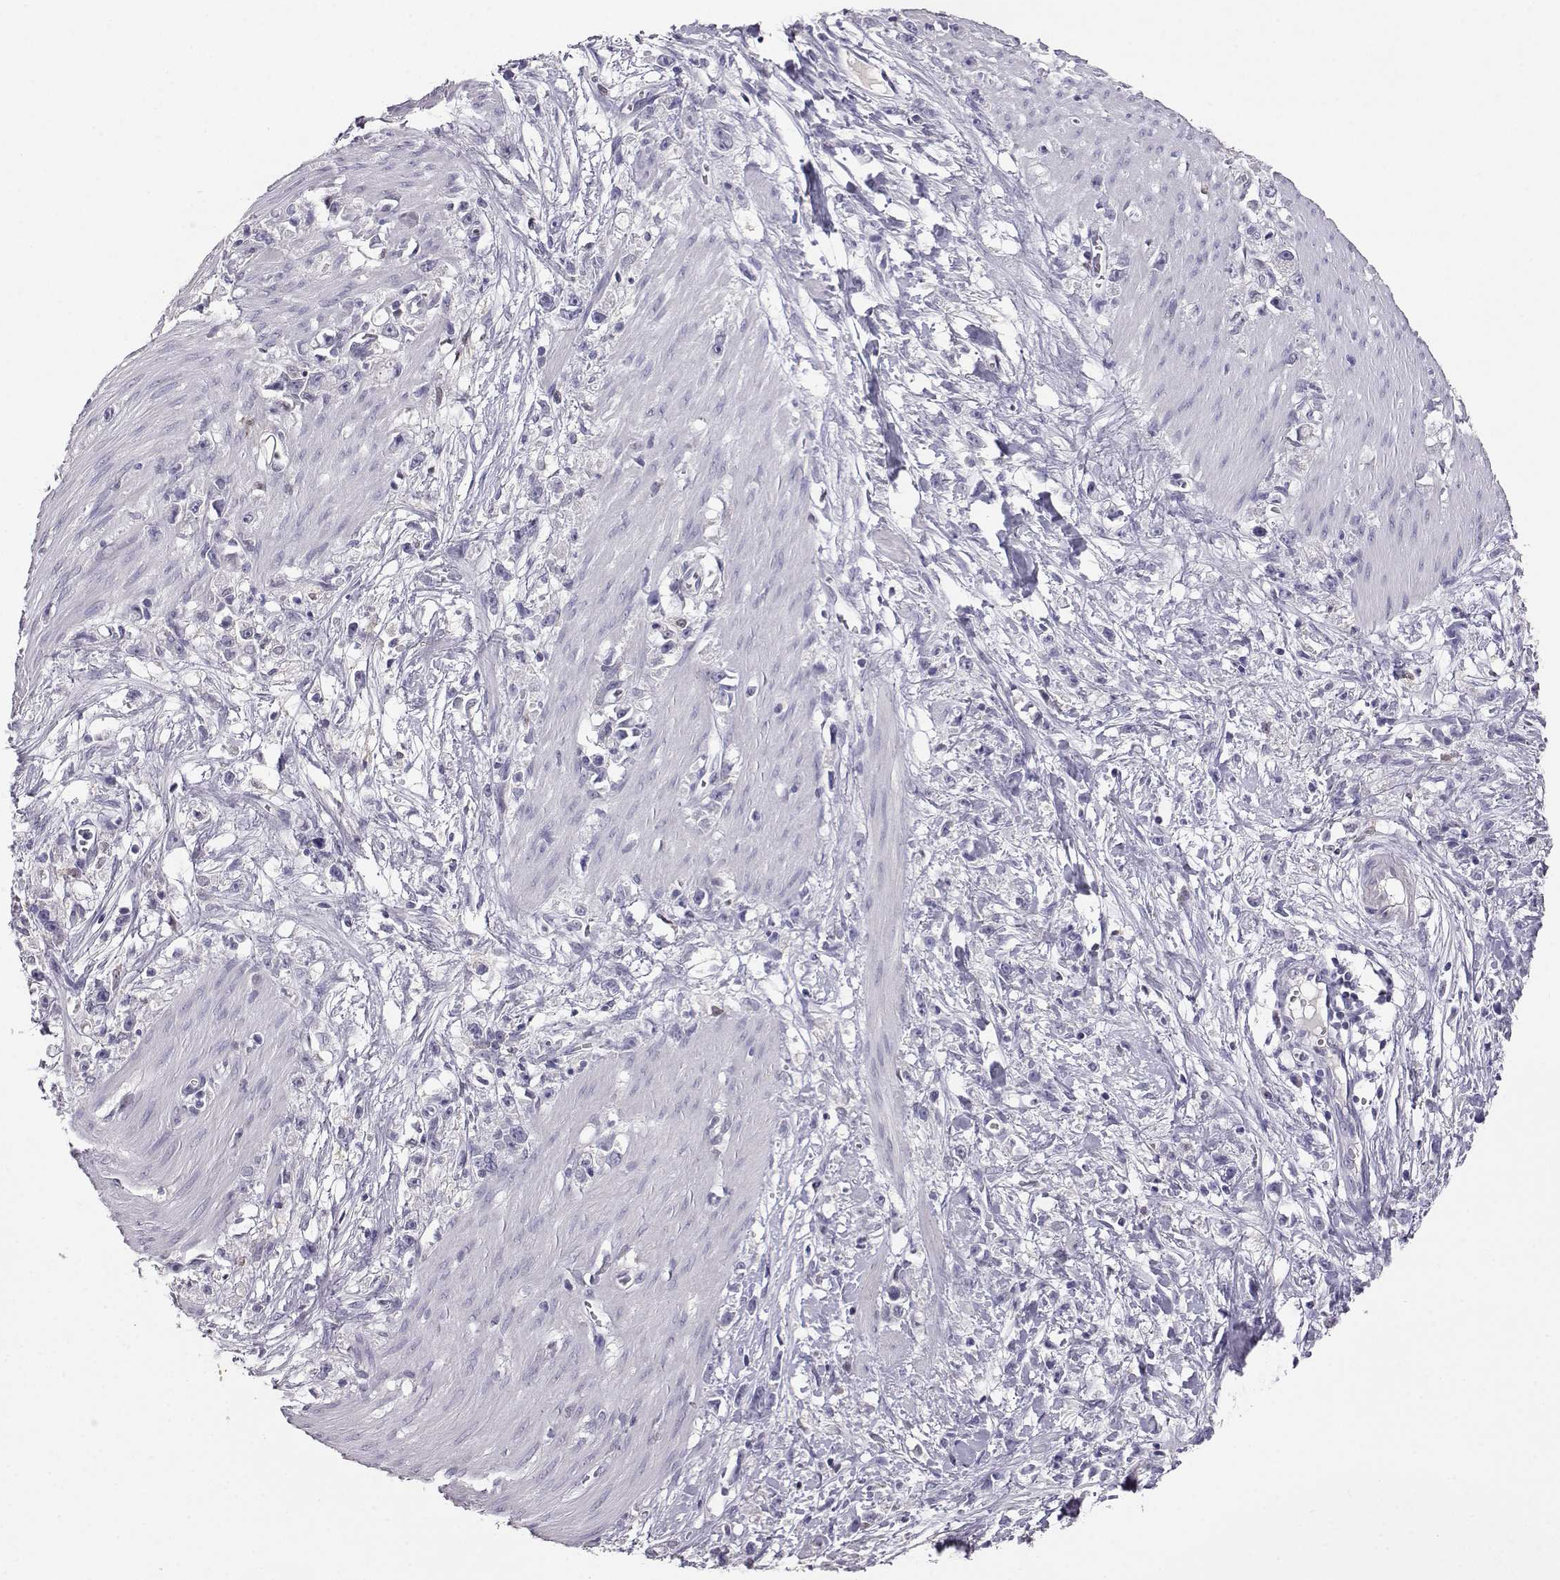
{"staining": {"intensity": "negative", "quantity": "none", "location": "none"}, "tissue": "stomach cancer", "cell_type": "Tumor cells", "image_type": "cancer", "snomed": [{"axis": "morphology", "description": "Adenocarcinoma, NOS"}, {"axis": "topography", "description": "Stomach"}], "caption": "Immunohistochemistry image of neoplastic tissue: stomach cancer stained with DAB (3,3'-diaminobenzidine) displays no significant protein expression in tumor cells.", "gene": "AKR1B1", "patient": {"sex": "female", "age": 59}}